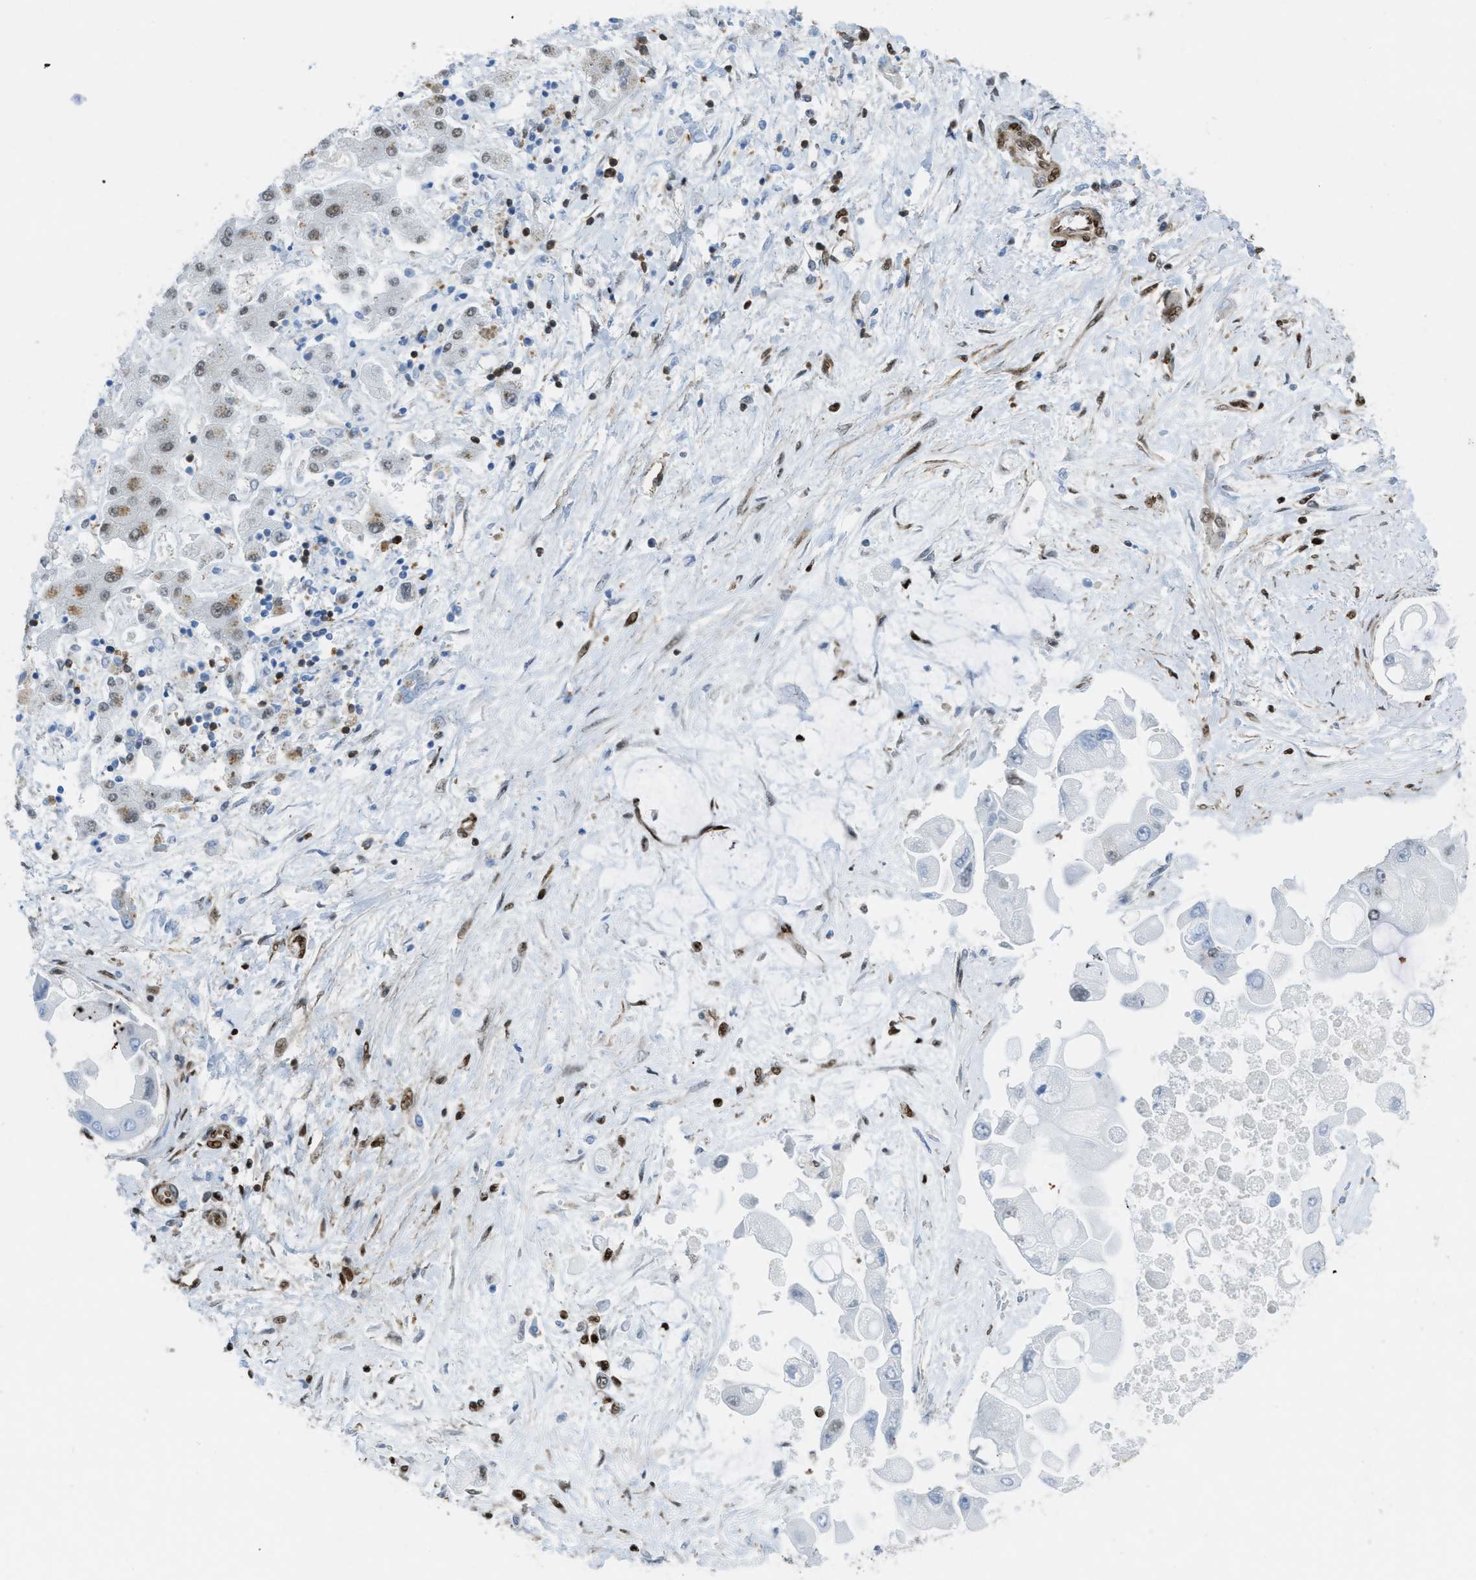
{"staining": {"intensity": "negative", "quantity": "none", "location": "none"}, "tissue": "liver cancer", "cell_type": "Tumor cells", "image_type": "cancer", "snomed": [{"axis": "morphology", "description": "Cholangiocarcinoma"}, {"axis": "topography", "description": "Liver"}], "caption": "Tumor cells are negative for protein expression in human liver cancer (cholangiocarcinoma).", "gene": "ZNF207", "patient": {"sex": "male", "age": 50}}